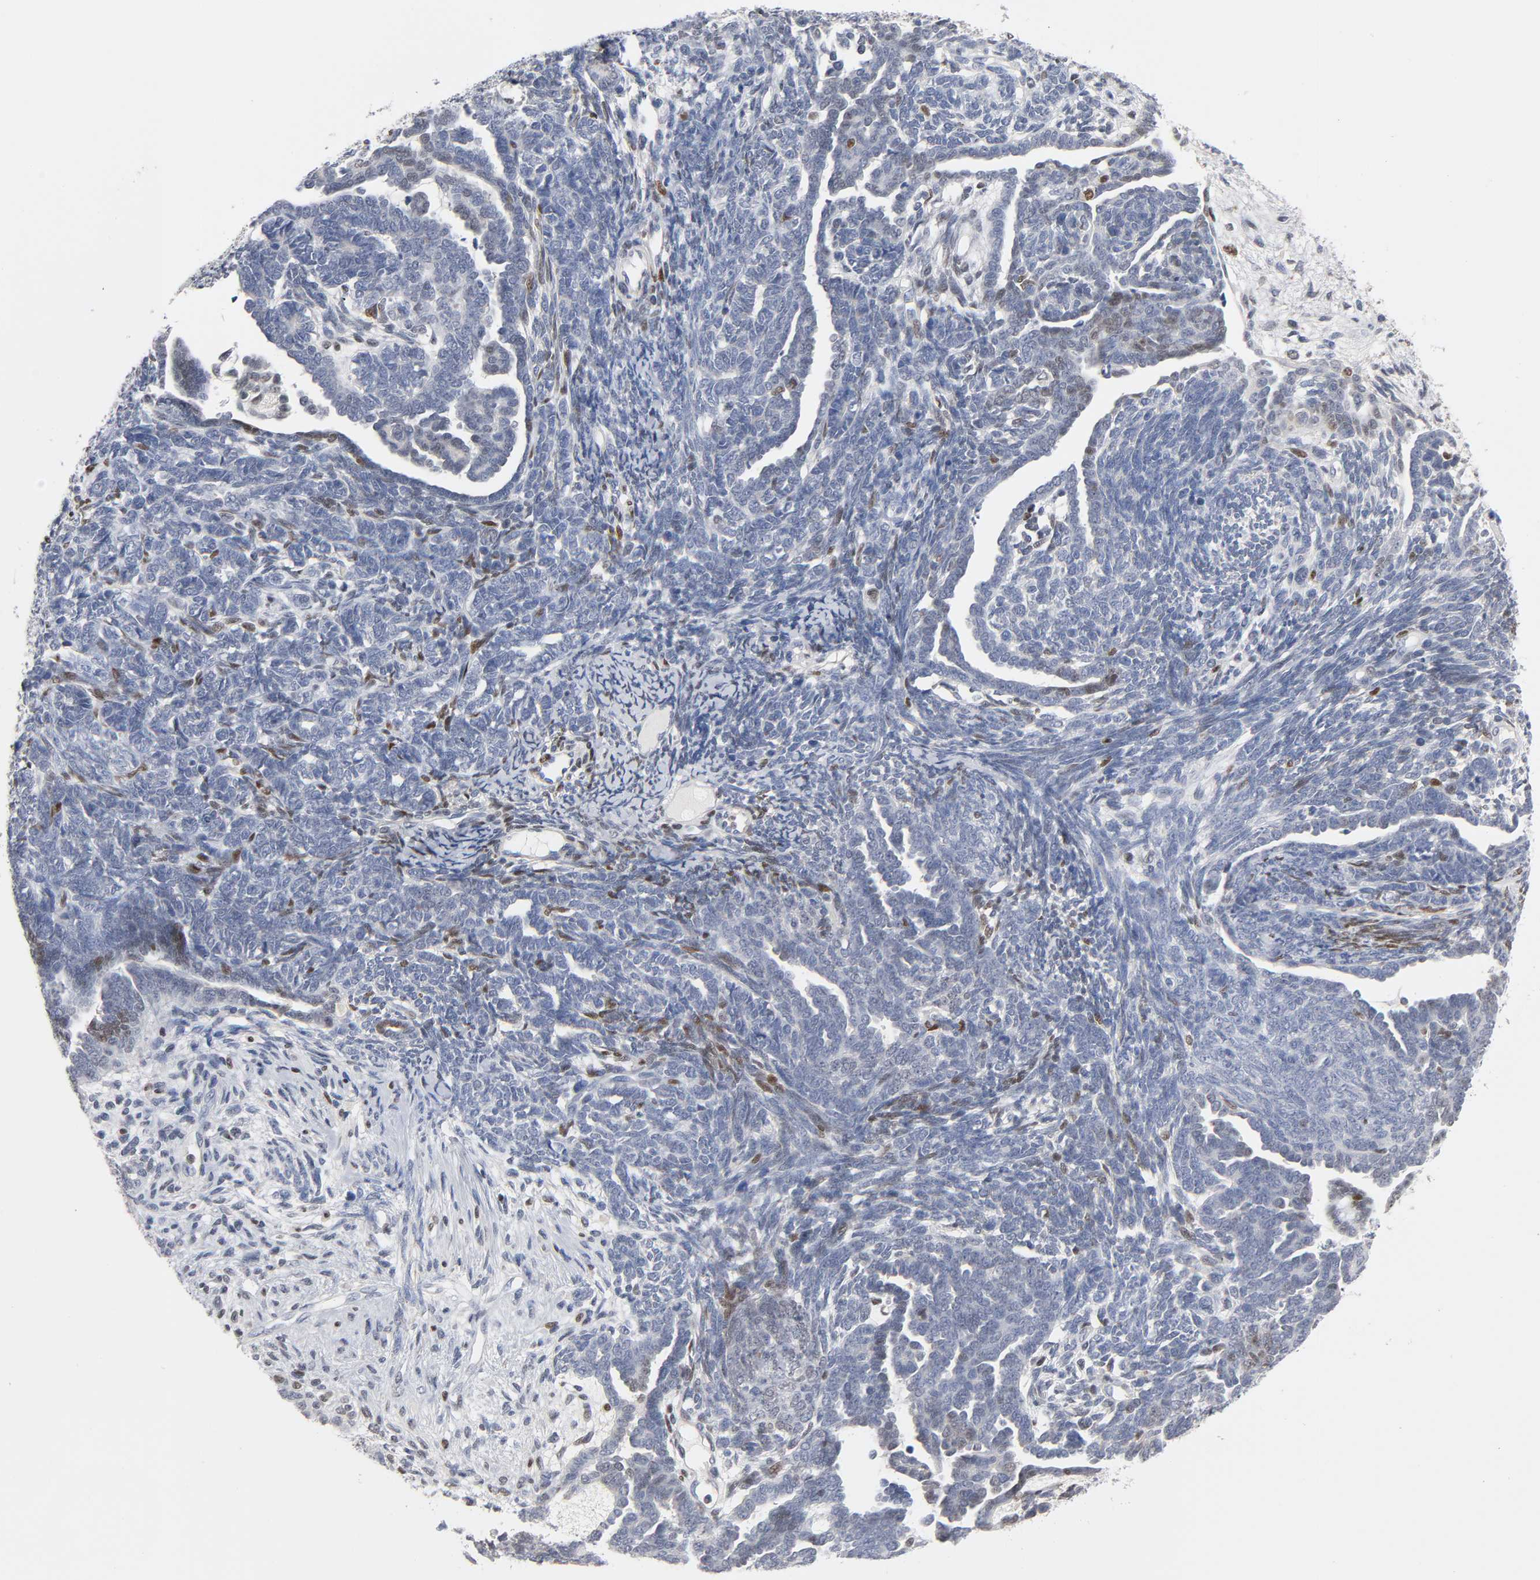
{"staining": {"intensity": "negative", "quantity": "none", "location": "none"}, "tissue": "endometrial cancer", "cell_type": "Tumor cells", "image_type": "cancer", "snomed": [{"axis": "morphology", "description": "Neoplasm, malignant, NOS"}, {"axis": "topography", "description": "Endometrium"}], "caption": "Endometrial cancer (malignant neoplasm) was stained to show a protein in brown. There is no significant positivity in tumor cells. (DAB immunohistochemistry (IHC) with hematoxylin counter stain).", "gene": "RUNX1", "patient": {"sex": "female", "age": 74}}